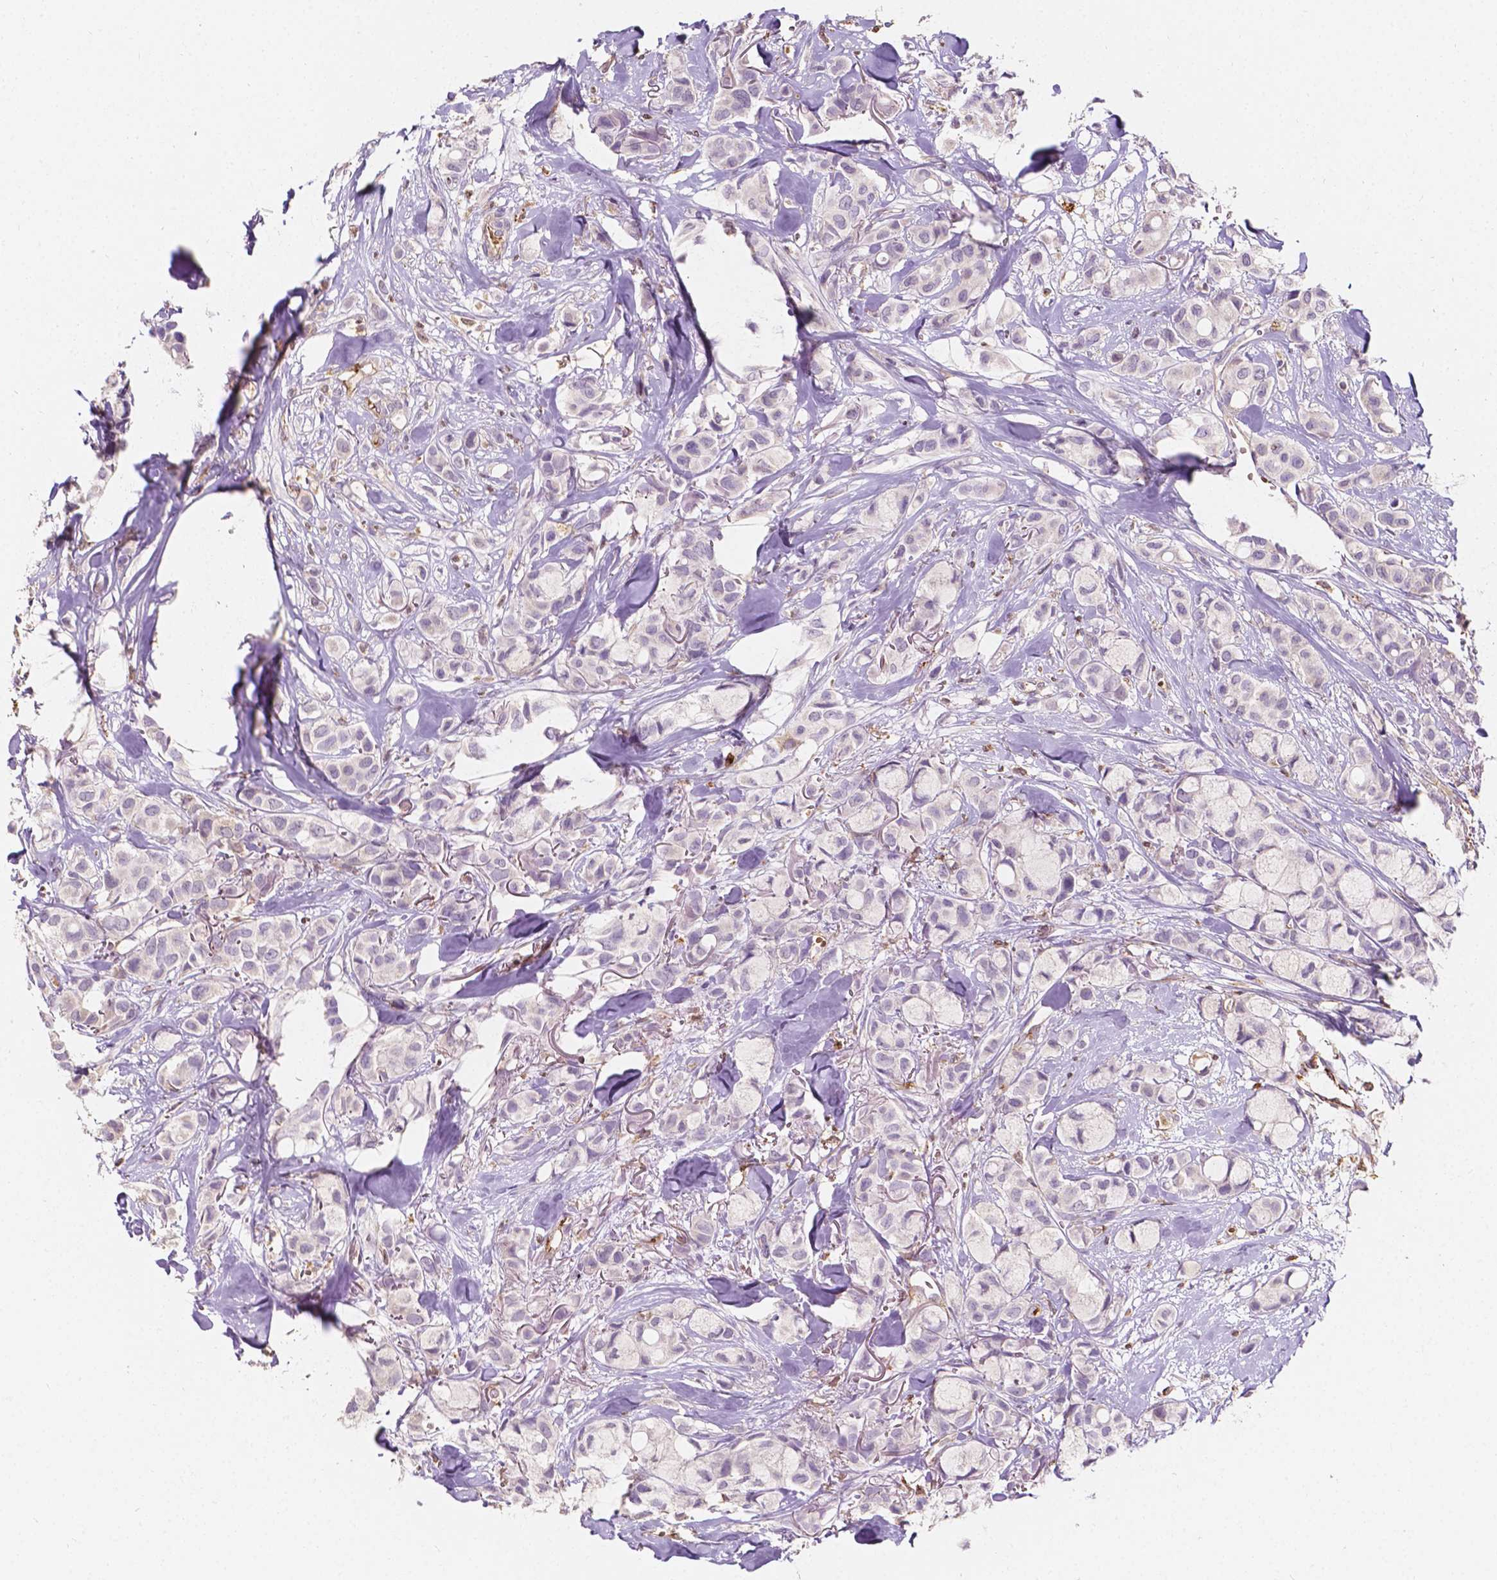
{"staining": {"intensity": "negative", "quantity": "none", "location": "none"}, "tissue": "breast cancer", "cell_type": "Tumor cells", "image_type": "cancer", "snomed": [{"axis": "morphology", "description": "Duct carcinoma"}, {"axis": "topography", "description": "Breast"}], "caption": "Photomicrograph shows no protein expression in tumor cells of breast cancer tissue.", "gene": "SLC22A4", "patient": {"sex": "female", "age": 85}}